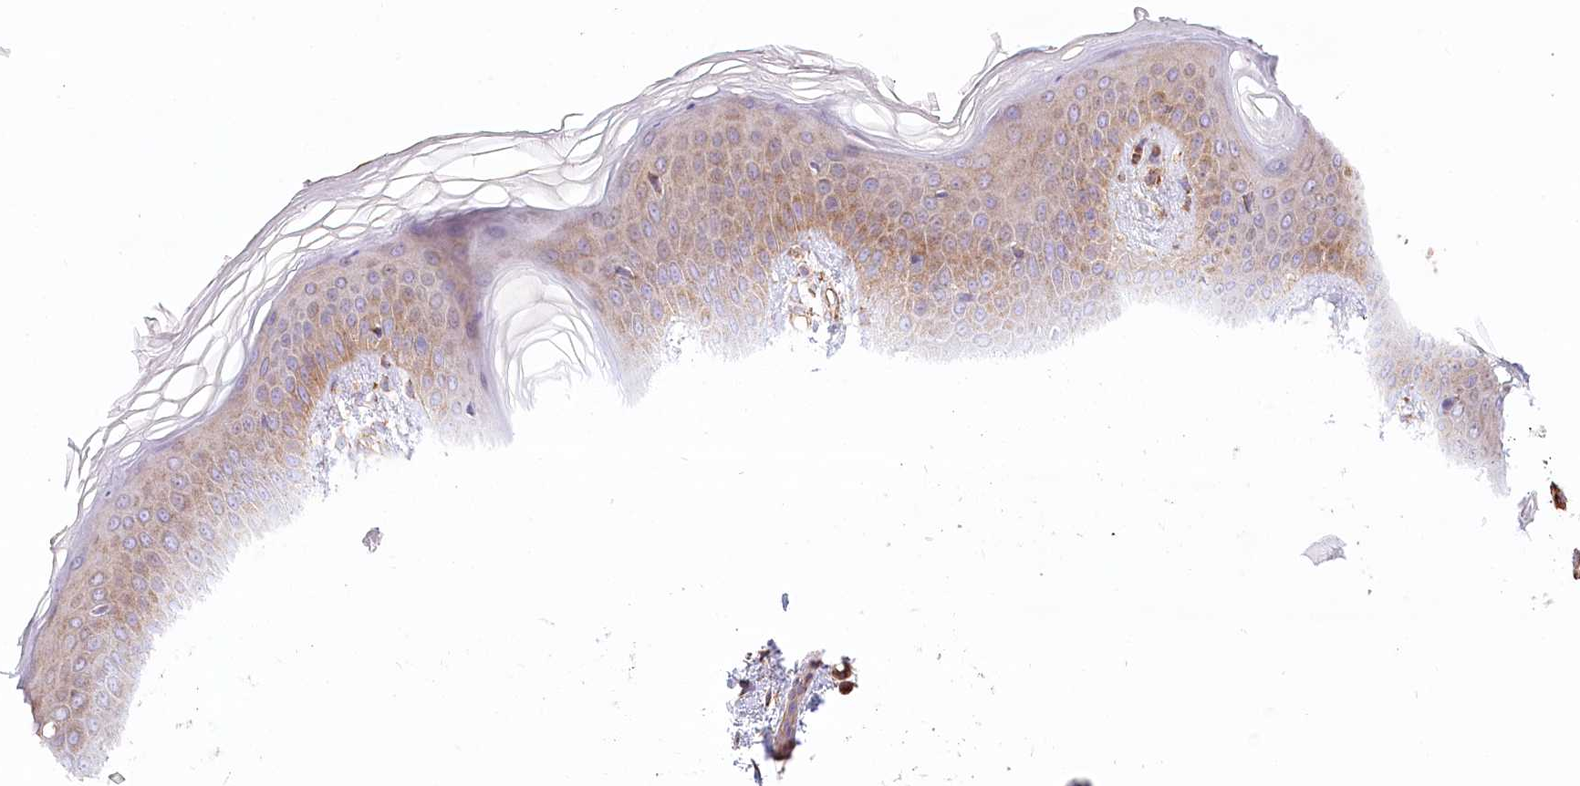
{"staining": {"intensity": "moderate", "quantity": ">75%", "location": "cytoplasmic/membranous"}, "tissue": "skin", "cell_type": "Fibroblasts", "image_type": "normal", "snomed": [{"axis": "morphology", "description": "Normal tissue, NOS"}, {"axis": "topography", "description": "Skin"}], "caption": "A medium amount of moderate cytoplasmic/membranous expression is seen in about >75% of fibroblasts in normal skin. (Brightfield microscopy of DAB IHC at high magnification).", "gene": "UMPS", "patient": {"sex": "male", "age": 36}}